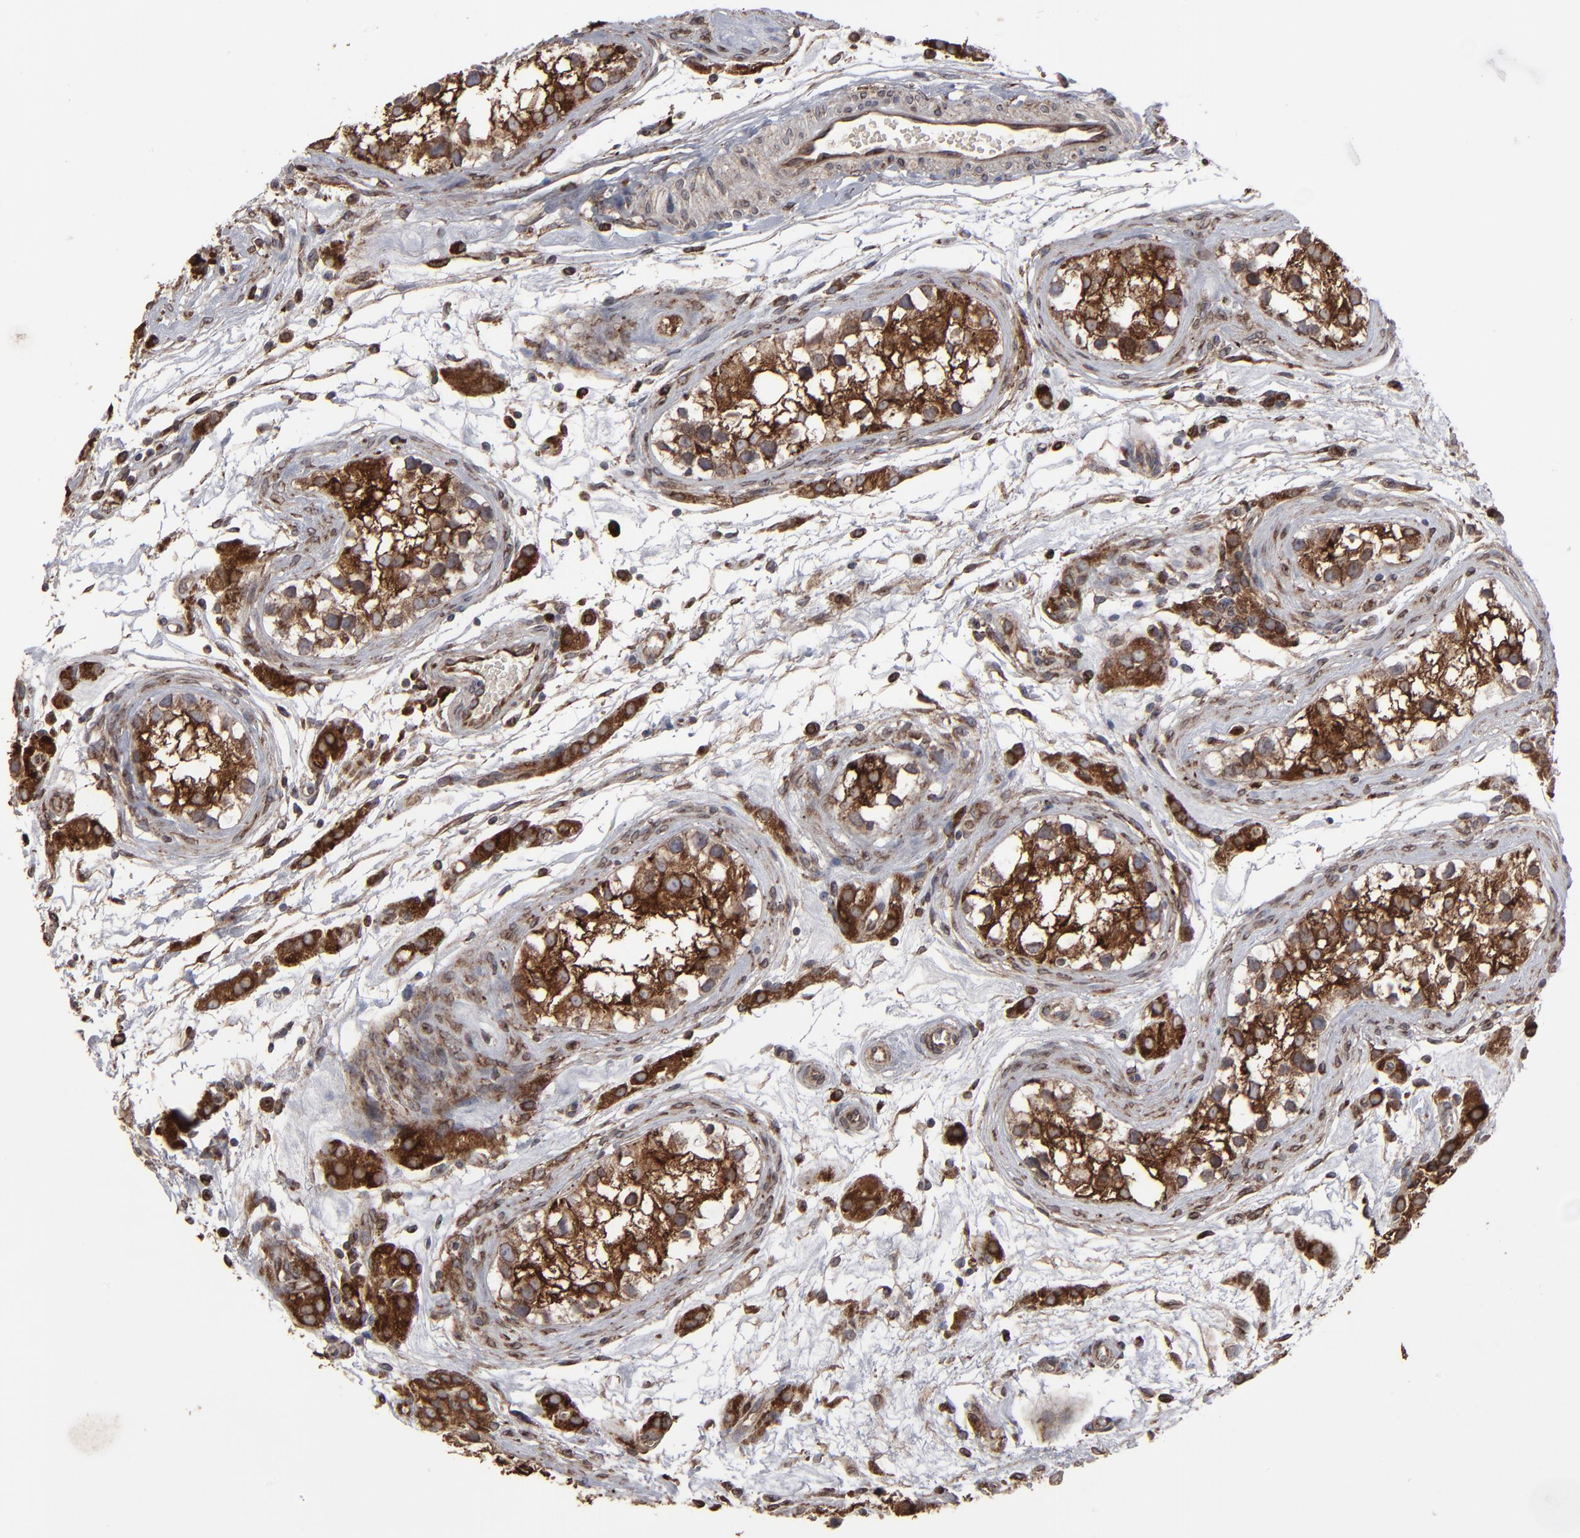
{"staining": {"intensity": "moderate", "quantity": ">75%", "location": "cytoplasmic/membranous"}, "tissue": "testis cancer", "cell_type": "Tumor cells", "image_type": "cancer", "snomed": [{"axis": "morphology", "description": "Seminoma, NOS"}, {"axis": "topography", "description": "Testis"}], "caption": "Brown immunohistochemical staining in testis cancer (seminoma) shows moderate cytoplasmic/membranous positivity in about >75% of tumor cells.", "gene": "CNIH1", "patient": {"sex": "male", "age": 25}}